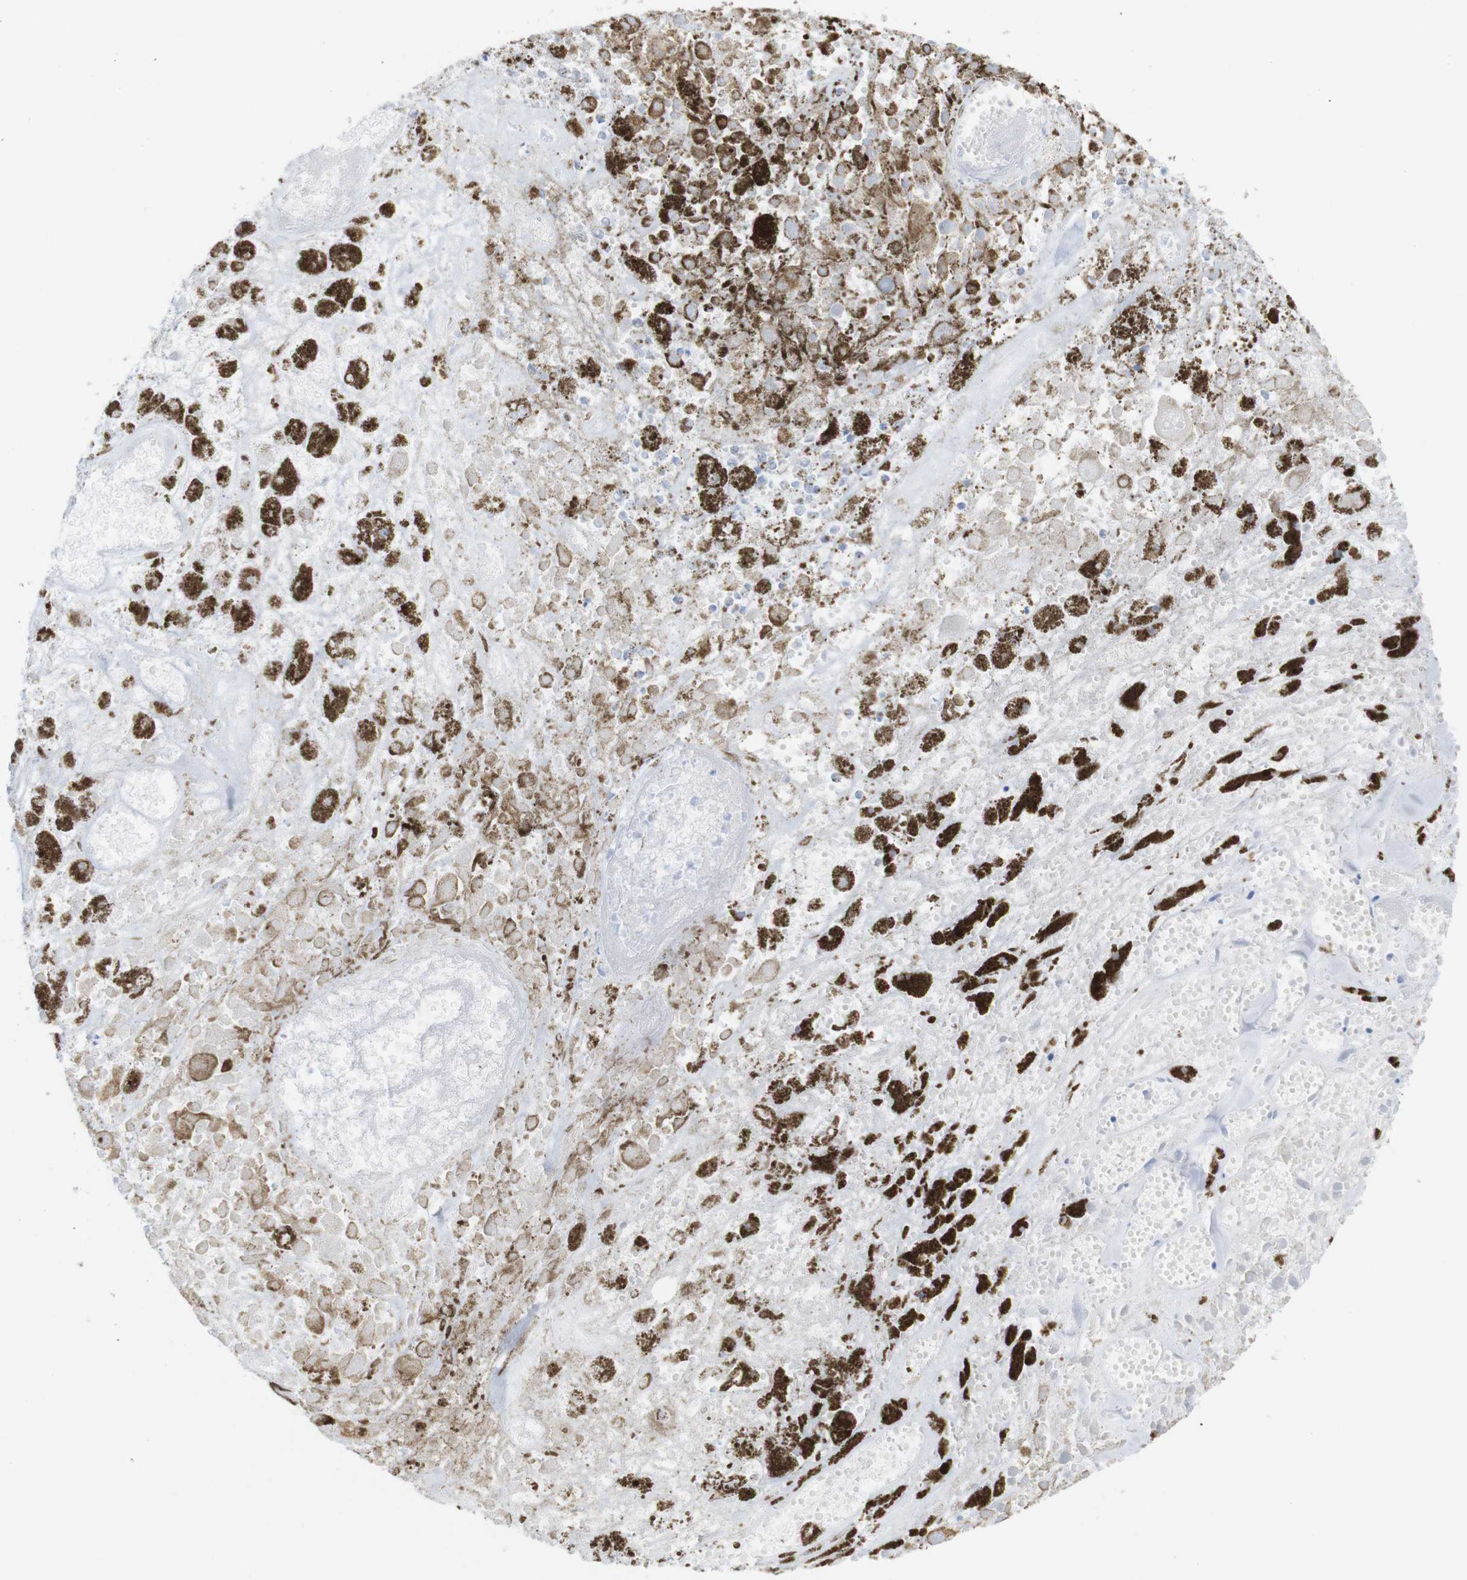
{"staining": {"intensity": "negative", "quantity": "none", "location": "none"}, "tissue": "melanoma", "cell_type": "Tumor cells", "image_type": "cancer", "snomed": [{"axis": "morphology", "description": "Malignant melanoma, Metastatic site"}, {"axis": "topography", "description": "Lymph node"}], "caption": "Protein analysis of malignant melanoma (metastatic site) reveals no significant staining in tumor cells.", "gene": "LAG3", "patient": {"sex": "male", "age": 59}}